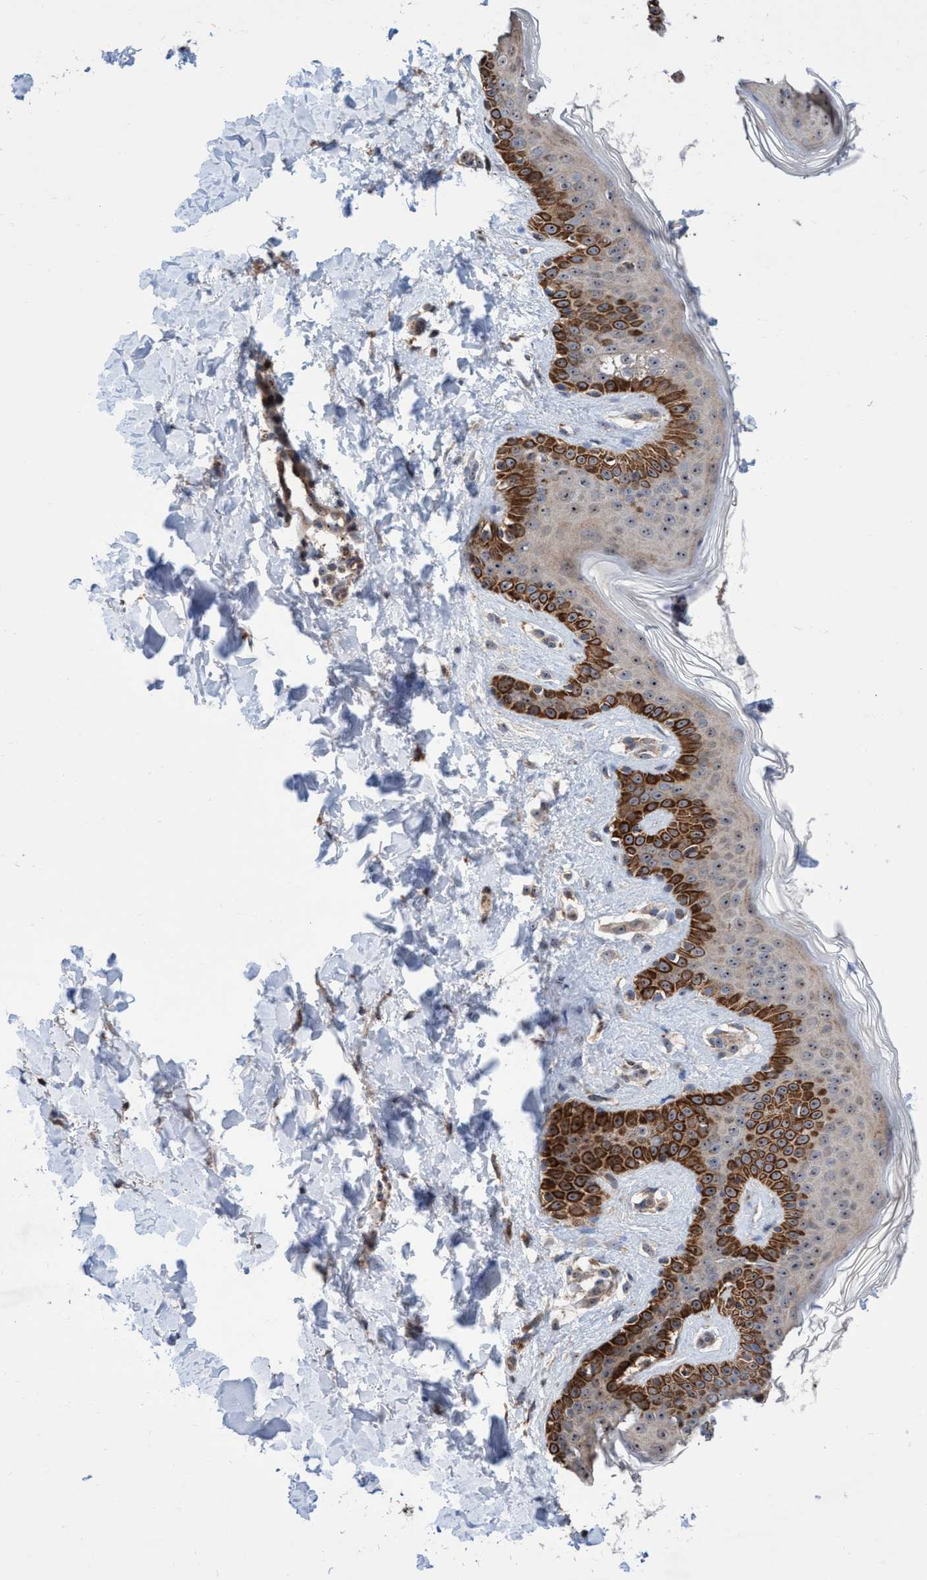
{"staining": {"intensity": "negative", "quantity": "none", "location": "none"}, "tissue": "skin", "cell_type": "Fibroblasts", "image_type": "normal", "snomed": [{"axis": "morphology", "description": "Normal tissue, NOS"}, {"axis": "topography", "description": "Skin"}], "caption": "The immunohistochemistry (IHC) micrograph has no significant positivity in fibroblasts of skin.", "gene": "P2RY14", "patient": {"sex": "male", "age": 40}}